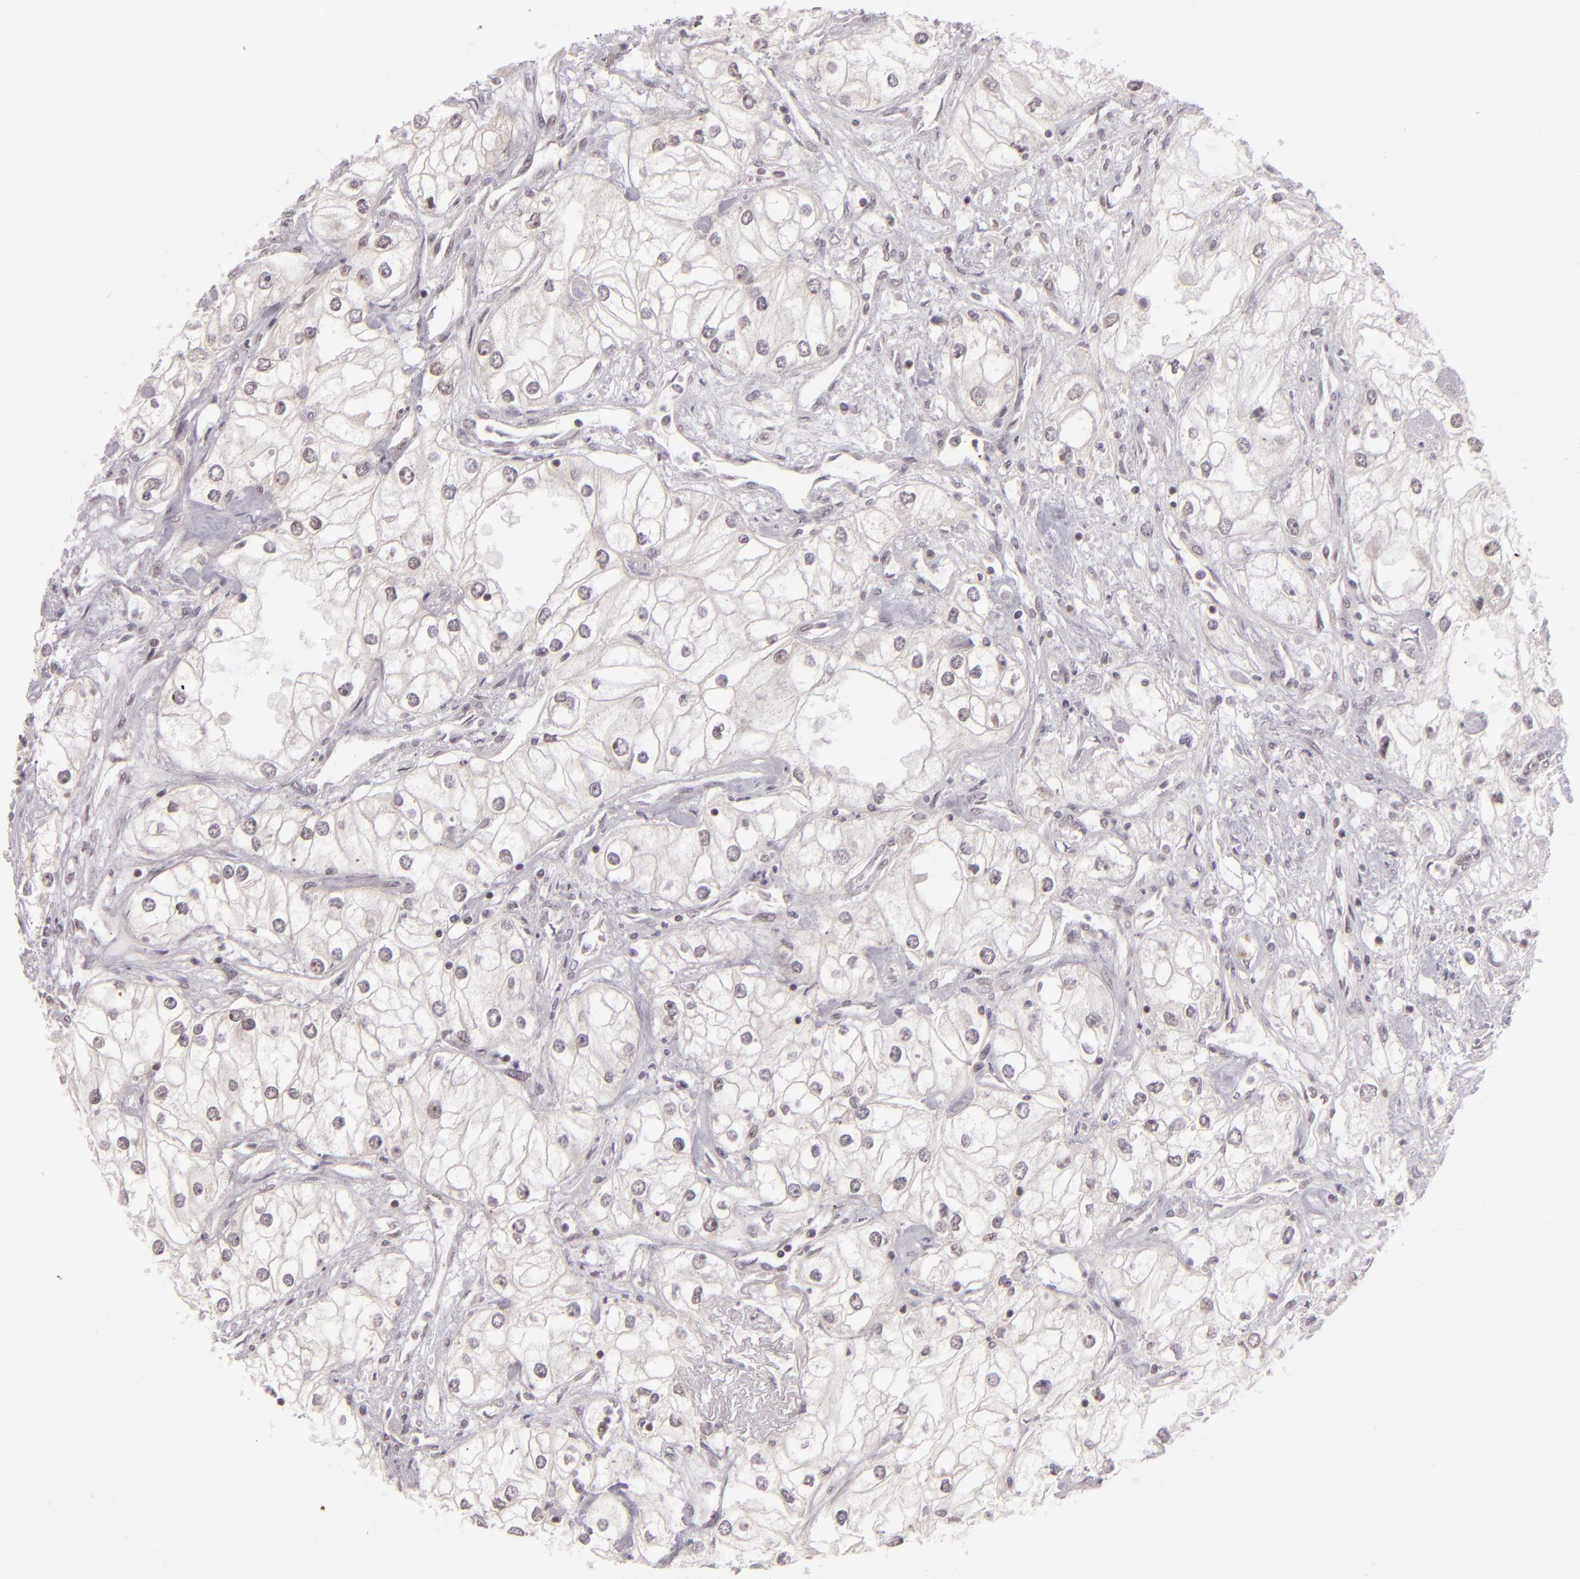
{"staining": {"intensity": "negative", "quantity": "none", "location": "none"}, "tissue": "renal cancer", "cell_type": "Tumor cells", "image_type": "cancer", "snomed": [{"axis": "morphology", "description": "Adenocarcinoma, NOS"}, {"axis": "topography", "description": "Kidney"}], "caption": "An image of renal cancer (adenocarcinoma) stained for a protein reveals no brown staining in tumor cells.", "gene": "DAXX", "patient": {"sex": "male", "age": 57}}